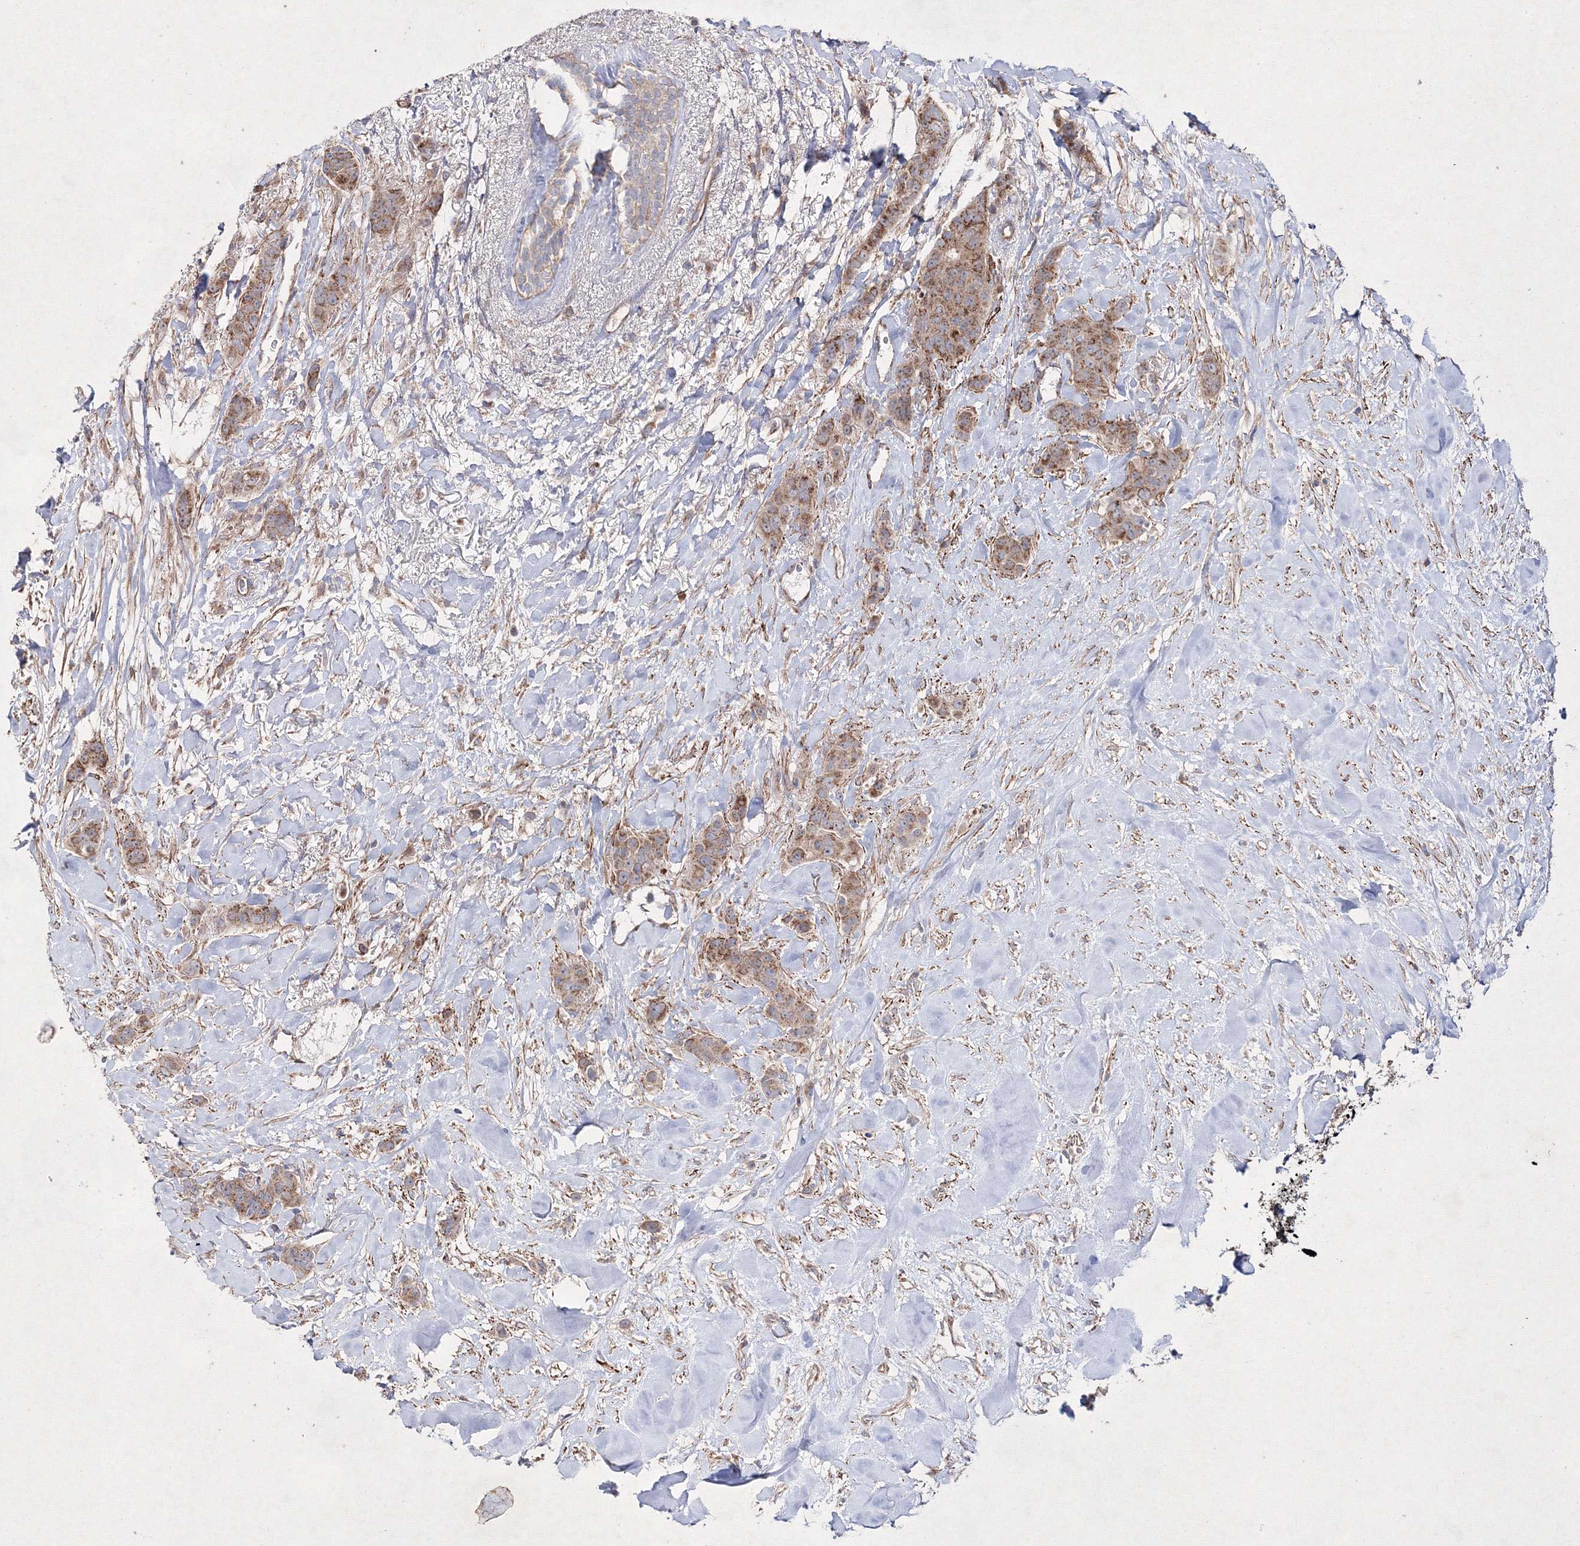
{"staining": {"intensity": "moderate", "quantity": ">75%", "location": "cytoplasmic/membranous"}, "tissue": "breast cancer", "cell_type": "Tumor cells", "image_type": "cancer", "snomed": [{"axis": "morphology", "description": "Duct carcinoma"}, {"axis": "topography", "description": "Breast"}], "caption": "Human breast cancer (intraductal carcinoma) stained with a brown dye demonstrates moderate cytoplasmic/membranous positive positivity in about >75% of tumor cells.", "gene": "GFM1", "patient": {"sex": "female", "age": 40}}